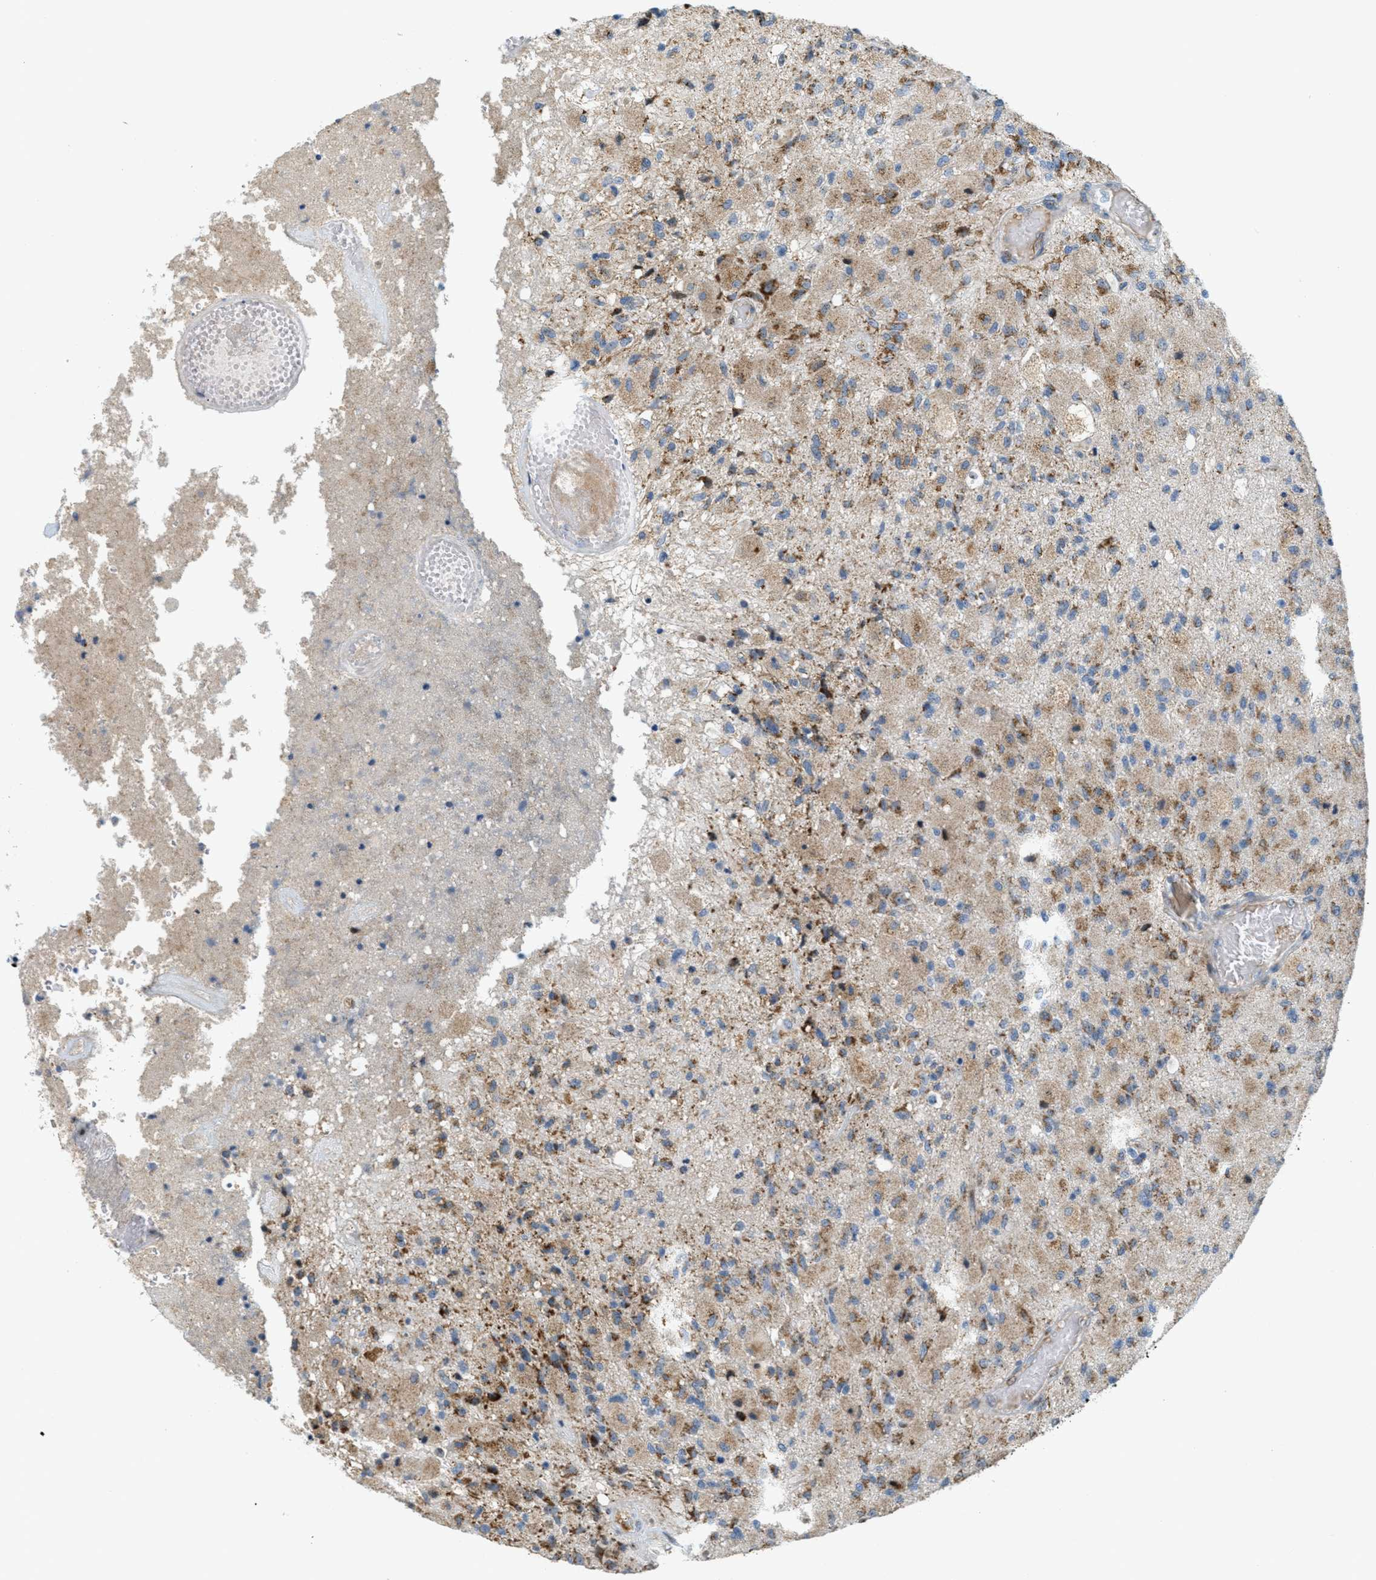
{"staining": {"intensity": "moderate", "quantity": ">75%", "location": "cytoplasmic/membranous"}, "tissue": "glioma", "cell_type": "Tumor cells", "image_type": "cancer", "snomed": [{"axis": "morphology", "description": "Normal tissue, NOS"}, {"axis": "morphology", "description": "Glioma, malignant, High grade"}, {"axis": "topography", "description": "Cerebral cortex"}], "caption": "Immunohistochemical staining of human malignant glioma (high-grade) reveals medium levels of moderate cytoplasmic/membranous protein expression in approximately >75% of tumor cells.", "gene": "ZFPL1", "patient": {"sex": "male", "age": 77}}